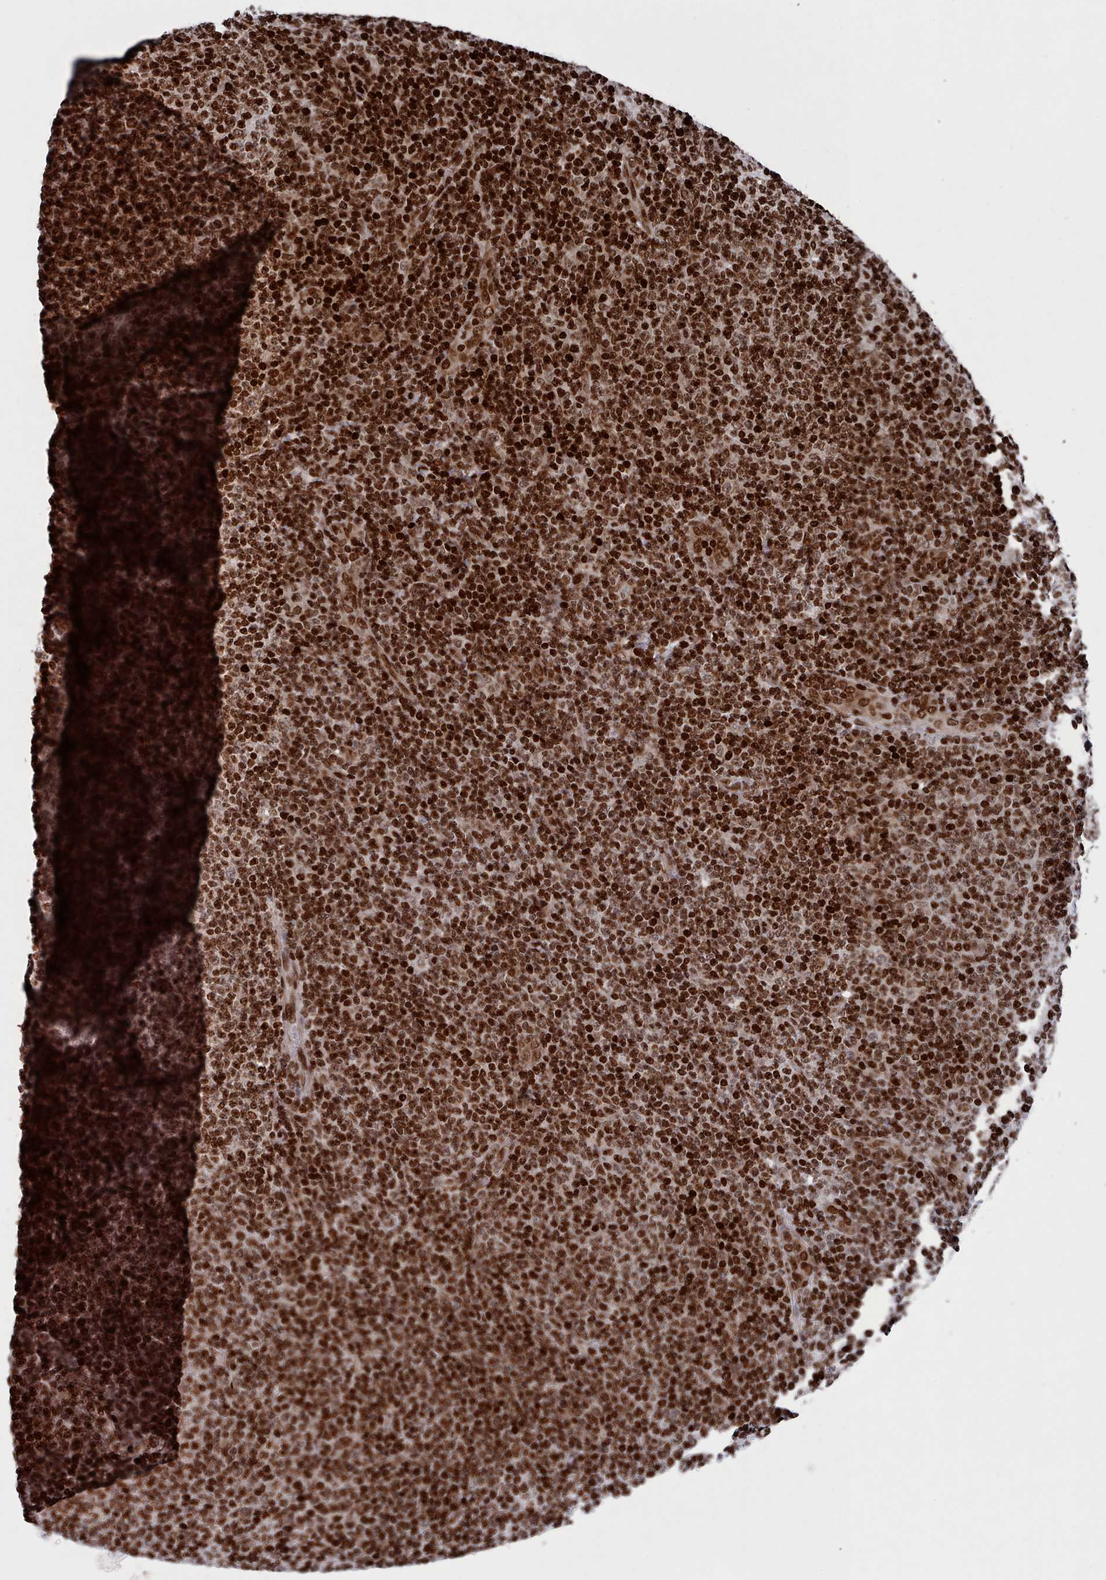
{"staining": {"intensity": "strong", "quantity": ">75%", "location": "nuclear"}, "tissue": "lymphoma", "cell_type": "Tumor cells", "image_type": "cancer", "snomed": [{"axis": "morphology", "description": "Malignant lymphoma, non-Hodgkin's type, Low grade"}, {"axis": "topography", "description": "Lymph node"}], "caption": "Immunohistochemistry (IHC) histopathology image of human low-grade malignant lymphoma, non-Hodgkin's type stained for a protein (brown), which exhibits high levels of strong nuclear staining in approximately >75% of tumor cells.", "gene": "PCDHB12", "patient": {"sex": "male", "age": 66}}